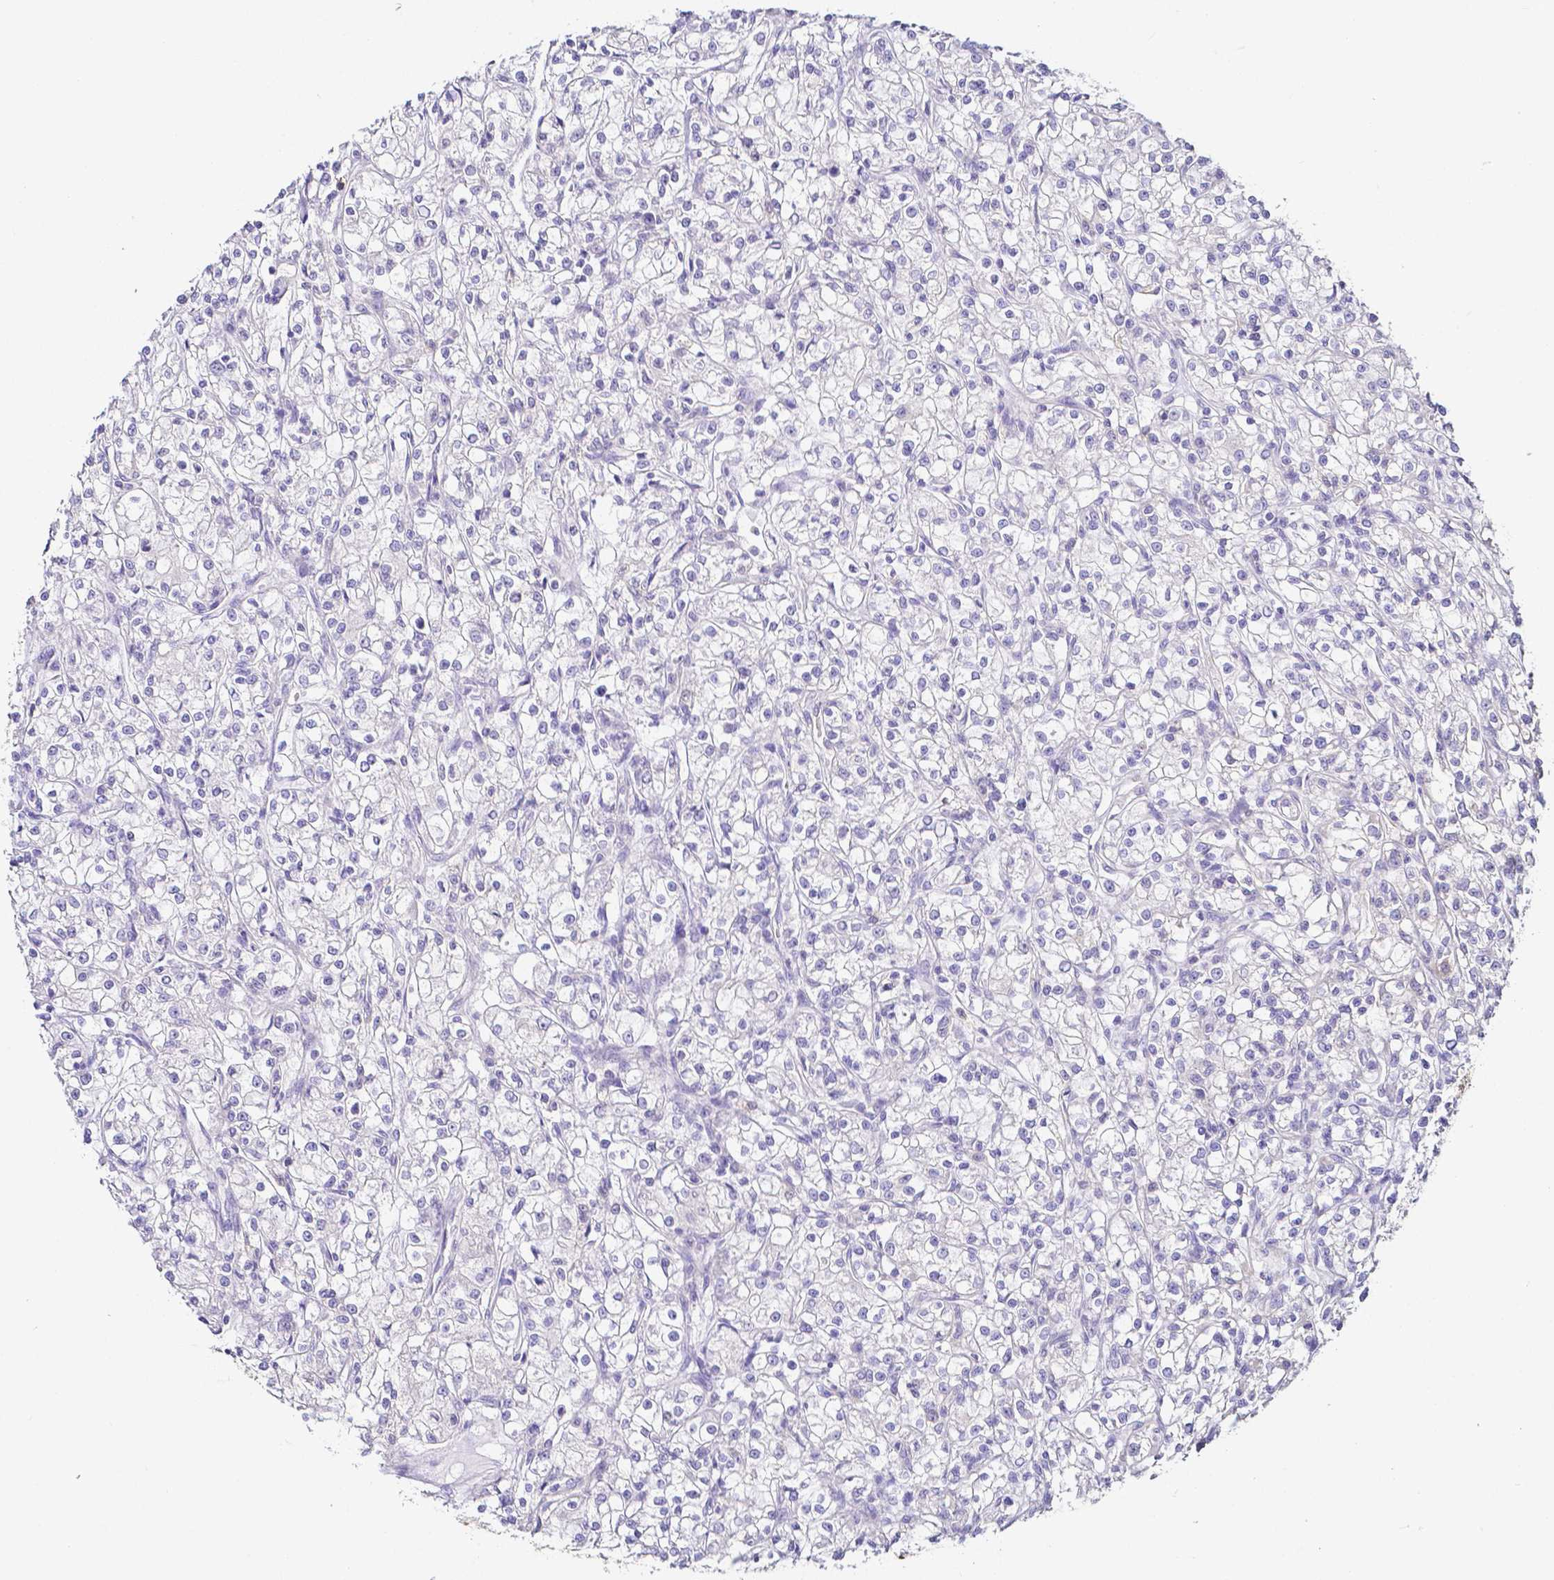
{"staining": {"intensity": "negative", "quantity": "none", "location": "none"}, "tissue": "renal cancer", "cell_type": "Tumor cells", "image_type": "cancer", "snomed": [{"axis": "morphology", "description": "Adenocarcinoma, NOS"}, {"axis": "topography", "description": "Kidney"}], "caption": "Immunohistochemistry histopathology image of neoplastic tissue: human renal adenocarcinoma stained with DAB (3,3'-diaminobenzidine) shows no significant protein staining in tumor cells.", "gene": "PKP3", "patient": {"sex": "female", "age": 59}}